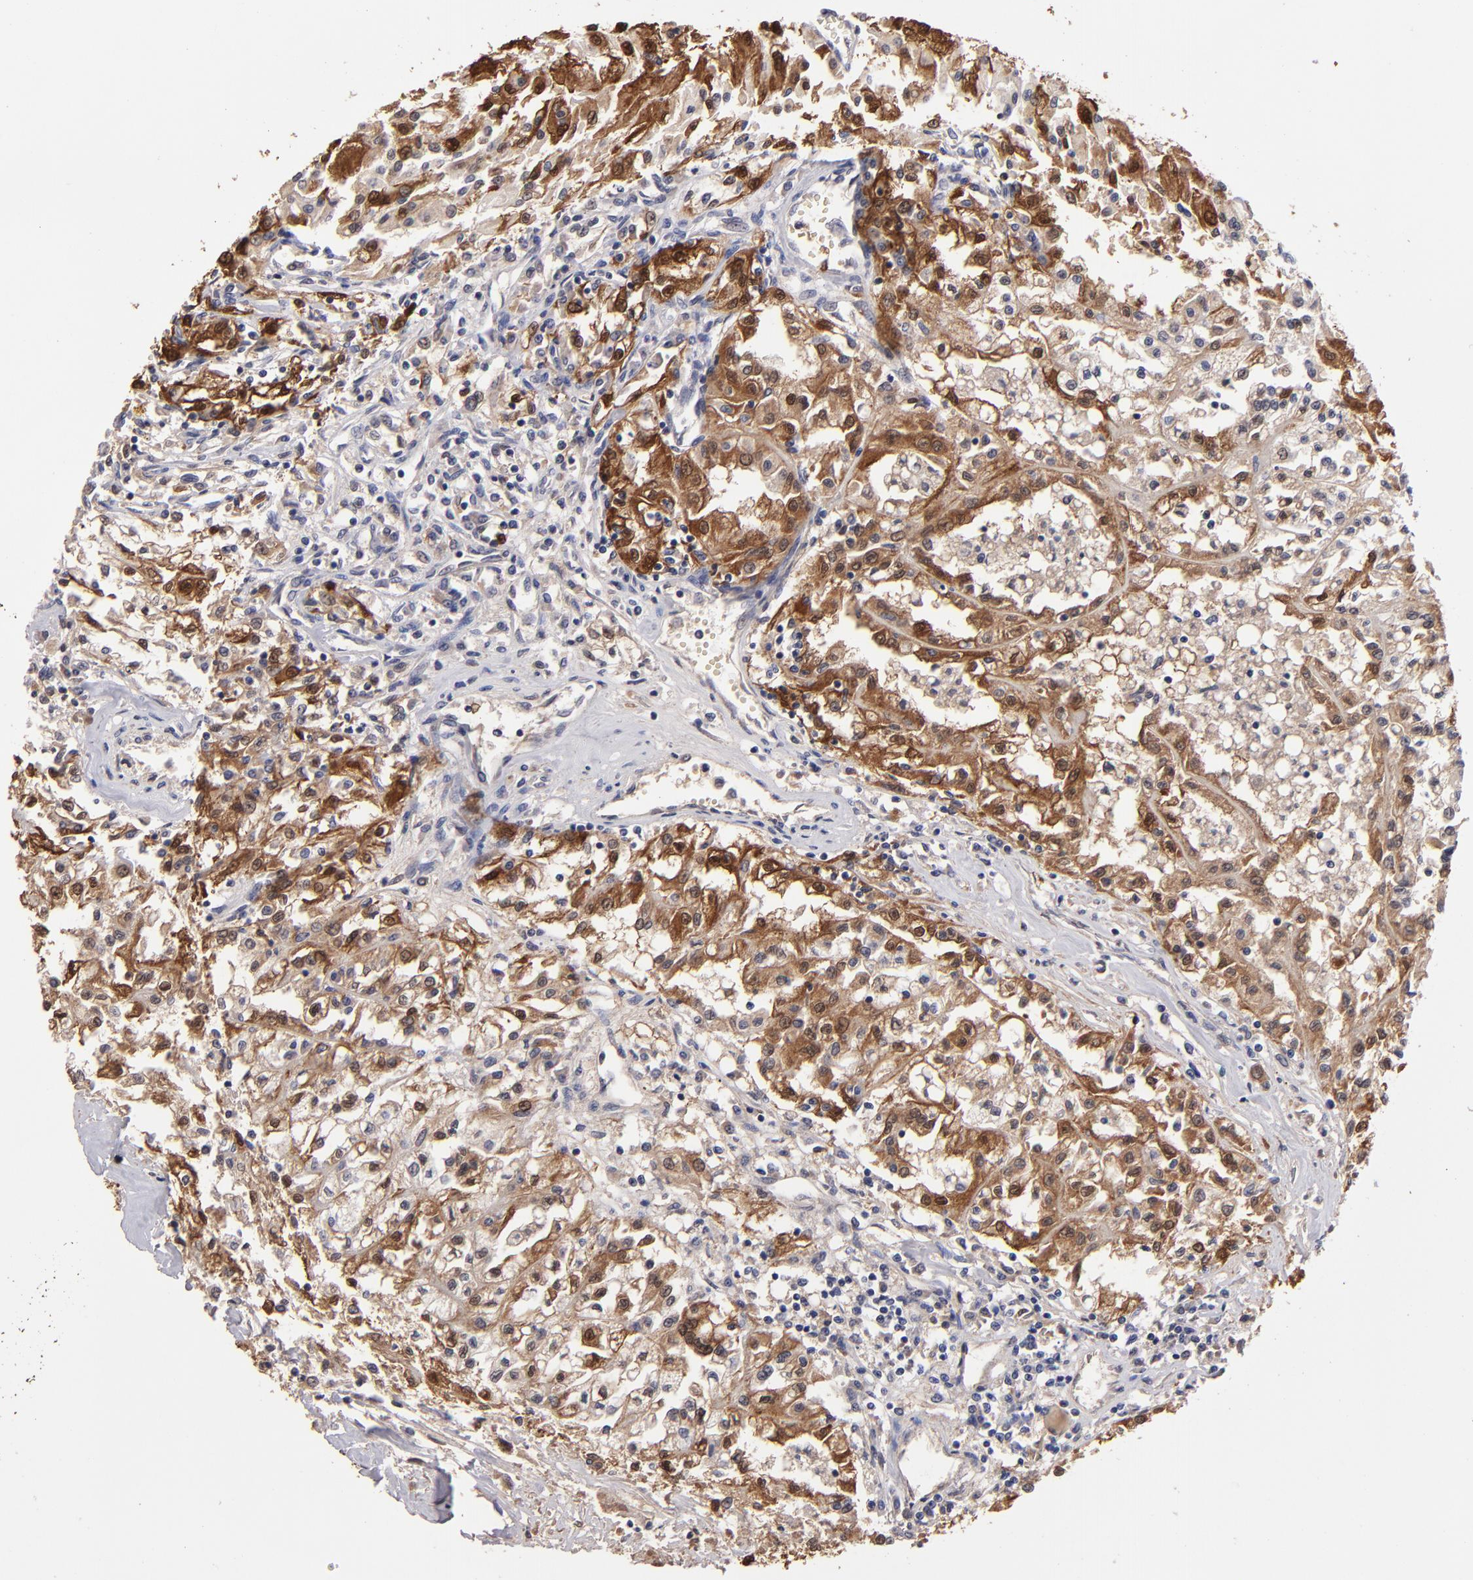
{"staining": {"intensity": "moderate", "quantity": "25%-75%", "location": "cytoplasmic/membranous,nuclear"}, "tissue": "renal cancer", "cell_type": "Tumor cells", "image_type": "cancer", "snomed": [{"axis": "morphology", "description": "Adenocarcinoma, NOS"}, {"axis": "topography", "description": "Kidney"}], "caption": "Immunohistochemical staining of human renal cancer demonstrates medium levels of moderate cytoplasmic/membranous and nuclear protein positivity in about 25%-75% of tumor cells. (Brightfield microscopy of DAB IHC at high magnification).", "gene": "S100A1", "patient": {"sex": "male", "age": 78}}